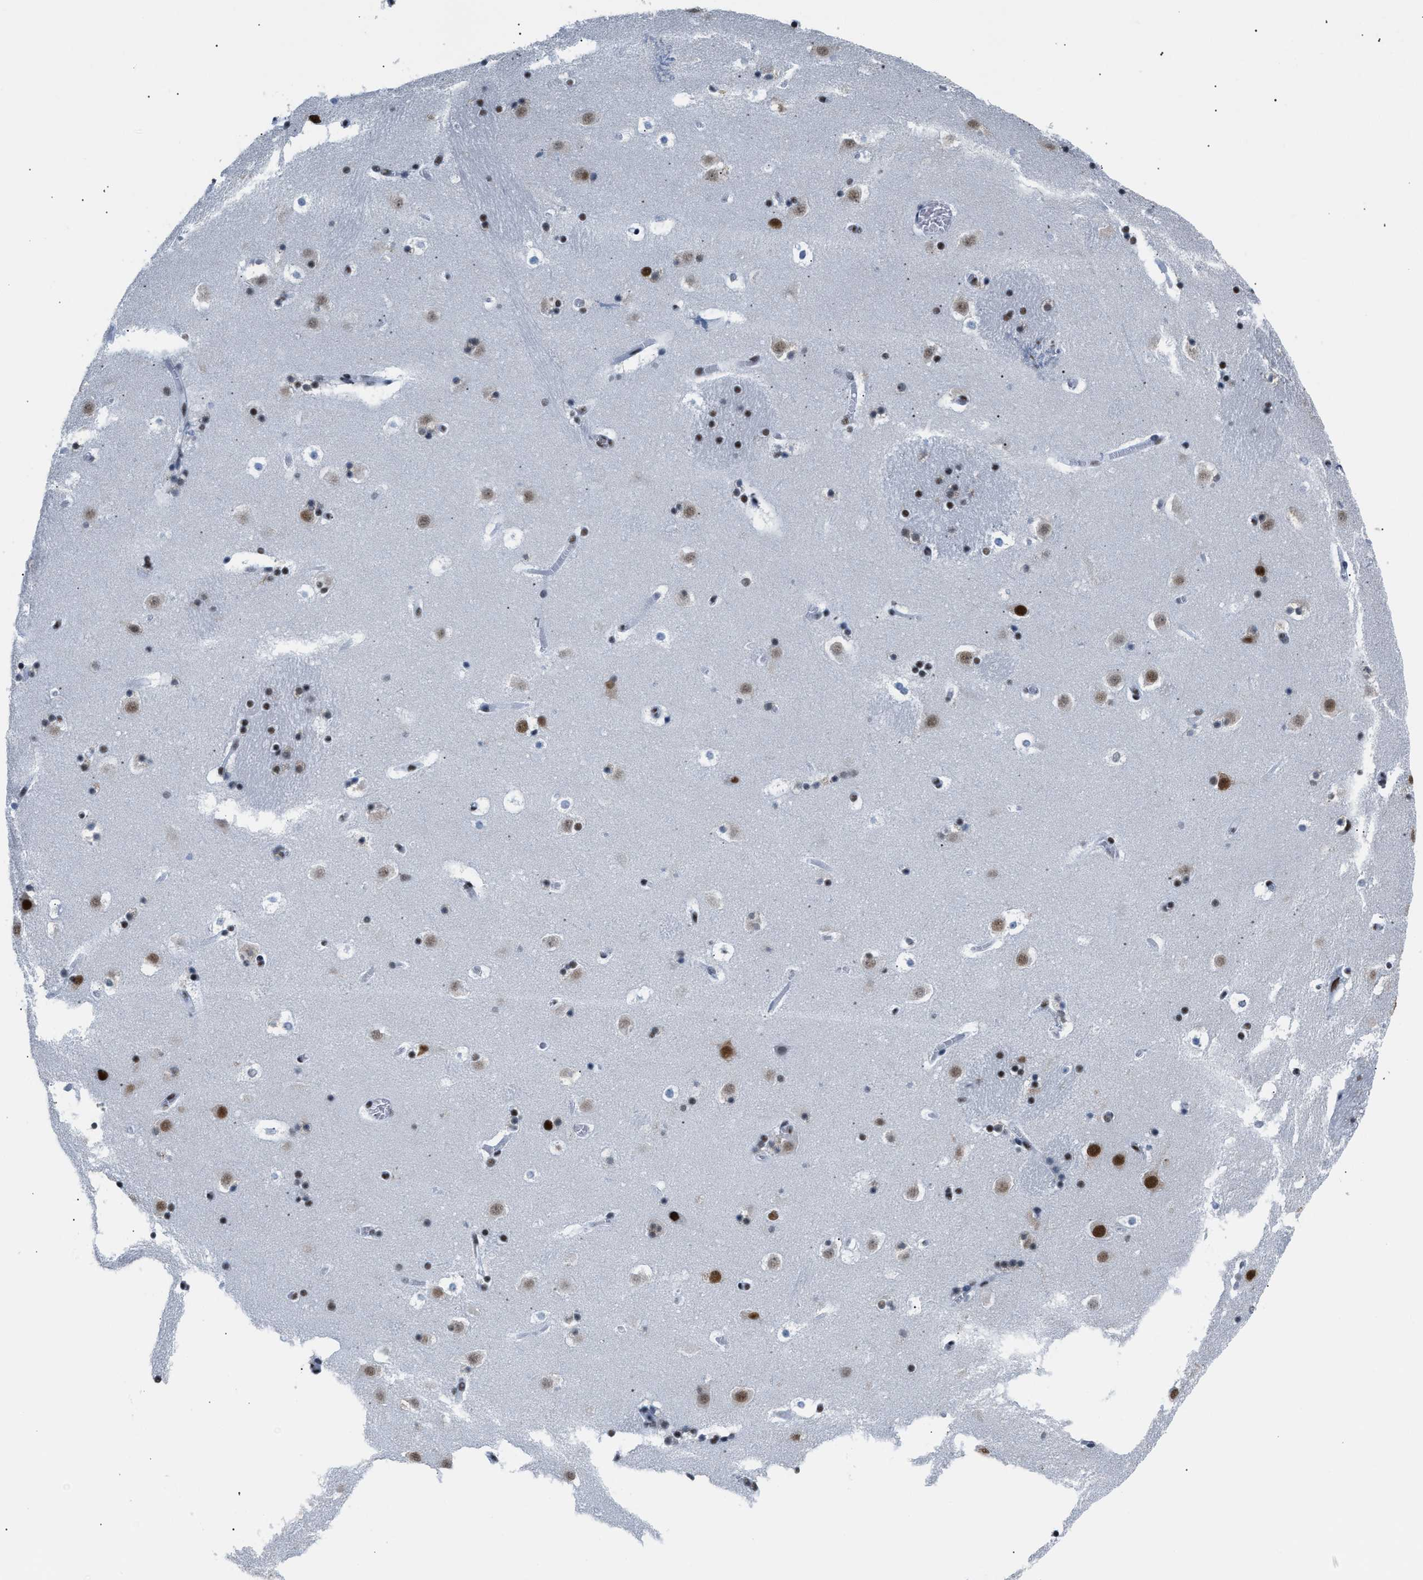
{"staining": {"intensity": "weak", "quantity": "<25%", "location": "nuclear"}, "tissue": "caudate", "cell_type": "Glial cells", "image_type": "normal", "snomed": [{"axis": "morphology", "description": "Normal tissue, NOS"}, {"axis": "topography", "description": "Lateral ventricle wall"}], "caption": "Glial cells are negative for brown protein staining in benign caudate. (IHC, brightfield microscopy, high magnification).", "gene": "CCAR2", "patient": {"sex": "male", "age": 45}}